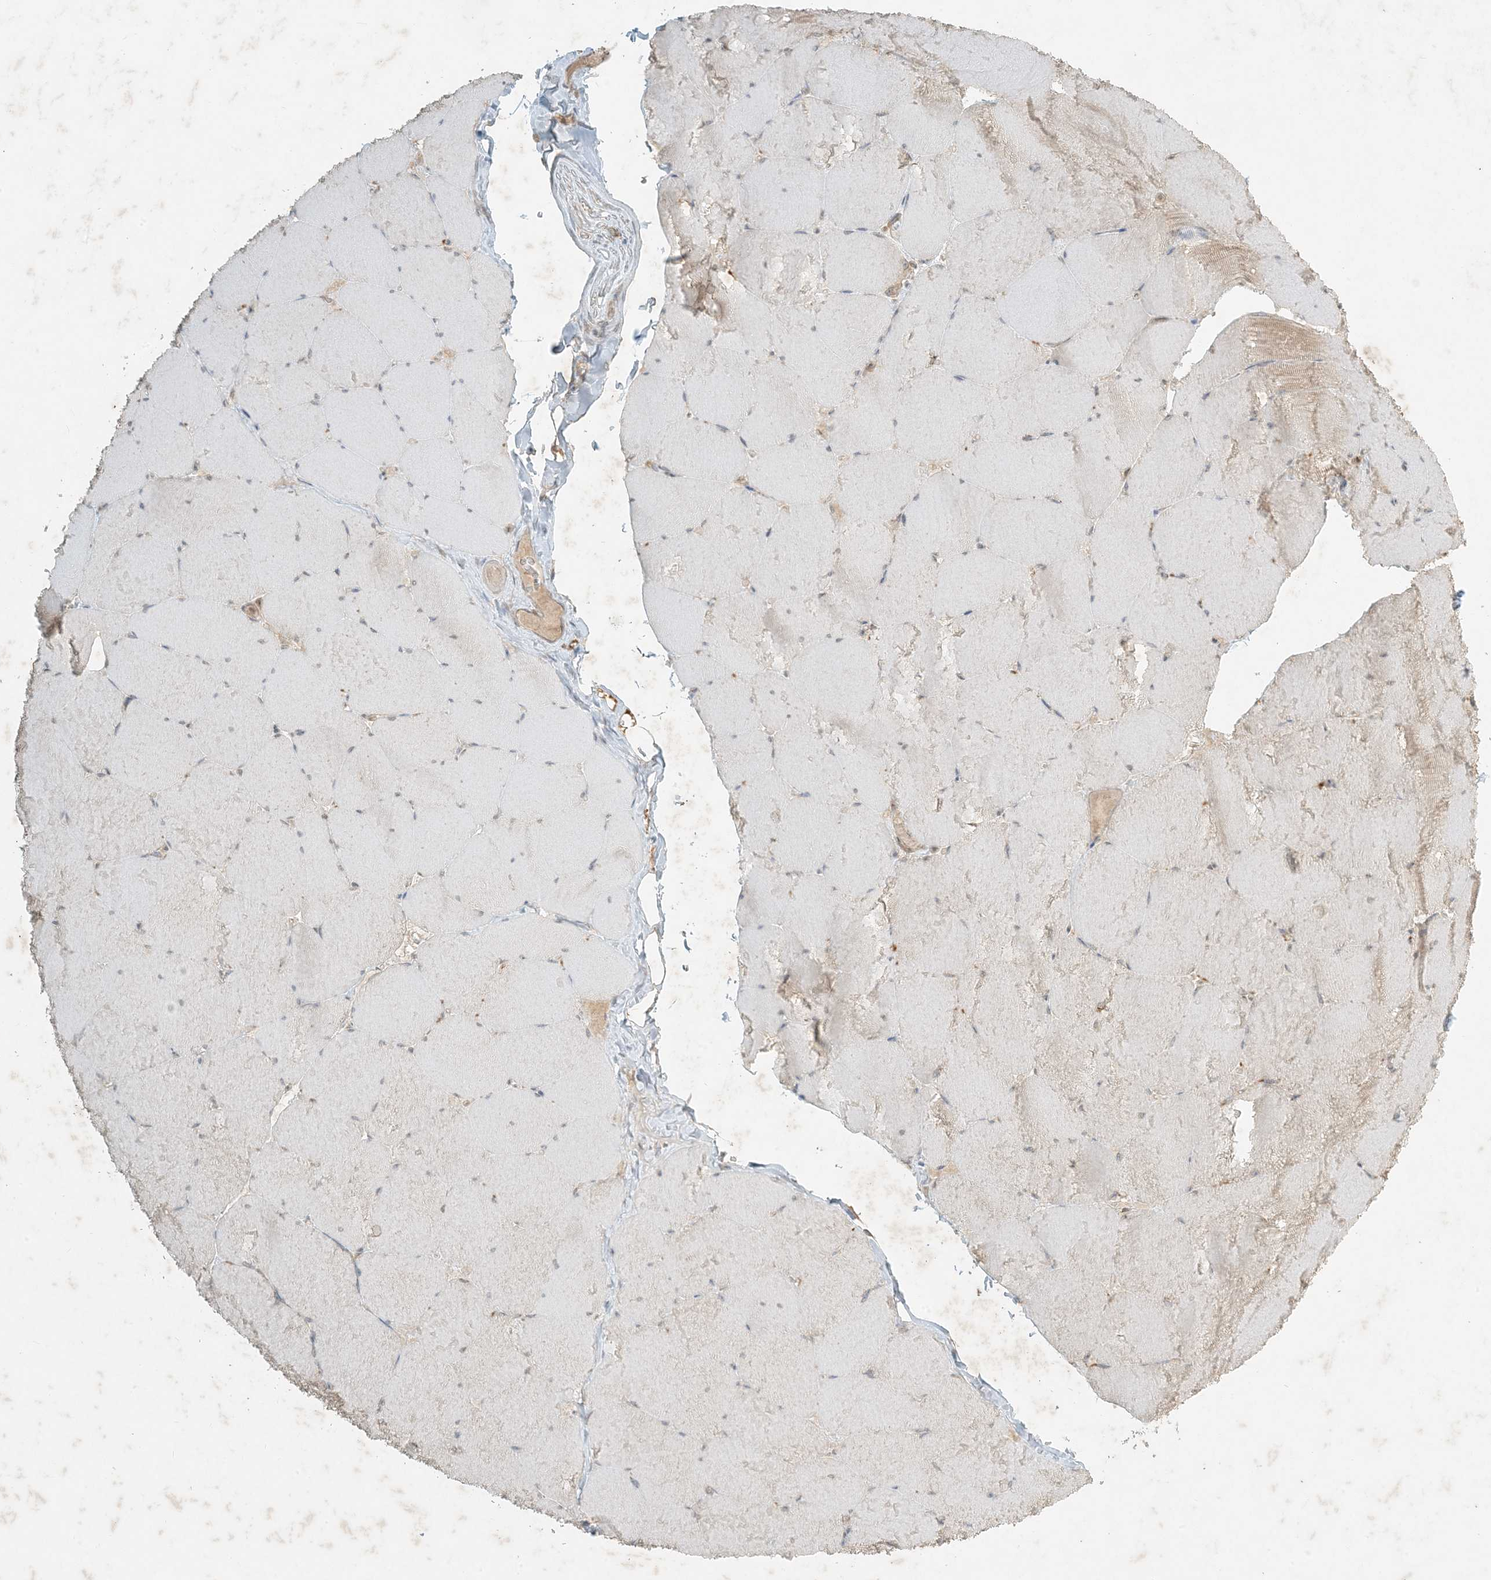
{"staining": {"intensity": "moderate", "quantity": "25%-75%", "location": "cytoplasmic/membranous"}, "tissue": "skeletal muscle", "cell_type": "Myocytes", "image_type": "normal", "snomed": [{"axis": "morphology", "description": "Normal tissue, NOS"}, {"axis": "topography", "description": "Skeletal muscle"}, {"axis": "topography", "description": "Head-Neck"}], "caption": "Myocytes exhibit medium levels of moderate cytoplasmic/membranous expression in about 25%-75% of cells in benign skeletal muscle.", "gene": "MCOLN1", "patient": {"sex": "male", "age": 66}}